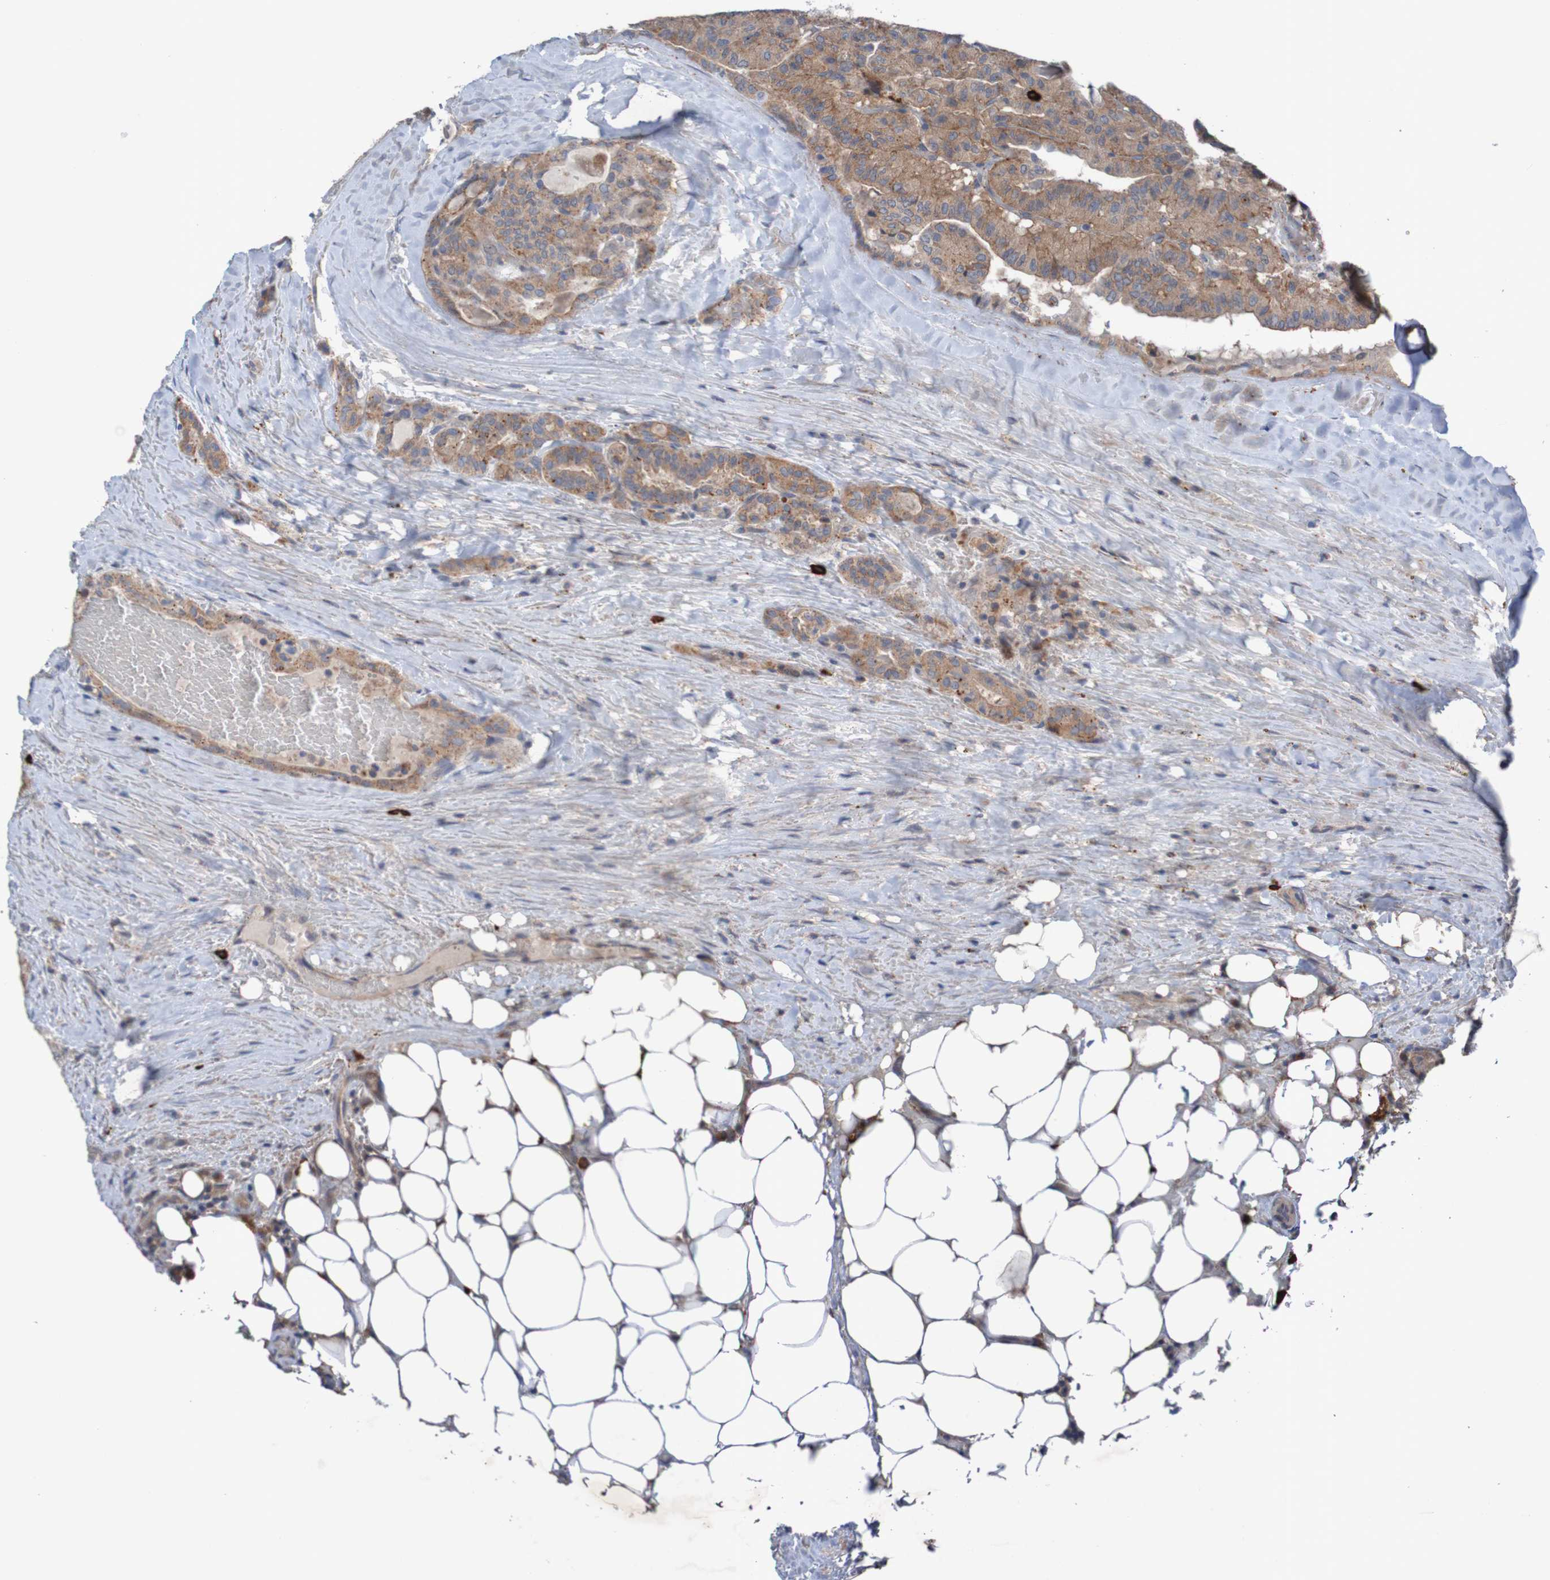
{"staining": {"intensity": "moderate", "quantity": ">75%", "location": "cytoplasmic/membranous"}, "tissue": "head and neck cancer", "cell_type": "Tumor cells", "image_type": "cancer", "snomed": [{"axis": "morphology", "description": "Squamous cell carcinoma, NOS"}, {"axis": "topography", "description": "Oral tissue"}, {"axis": "topography", "description": "Head-Neck"}], "caption": "A histopathology image of human head and neck cancer stained for a protein exhibits moderate cytoplasmic/membranous brown staining in tumor cells.", "gene": "ANGPT4", "patient": {"sex": "female", "age": 50}}